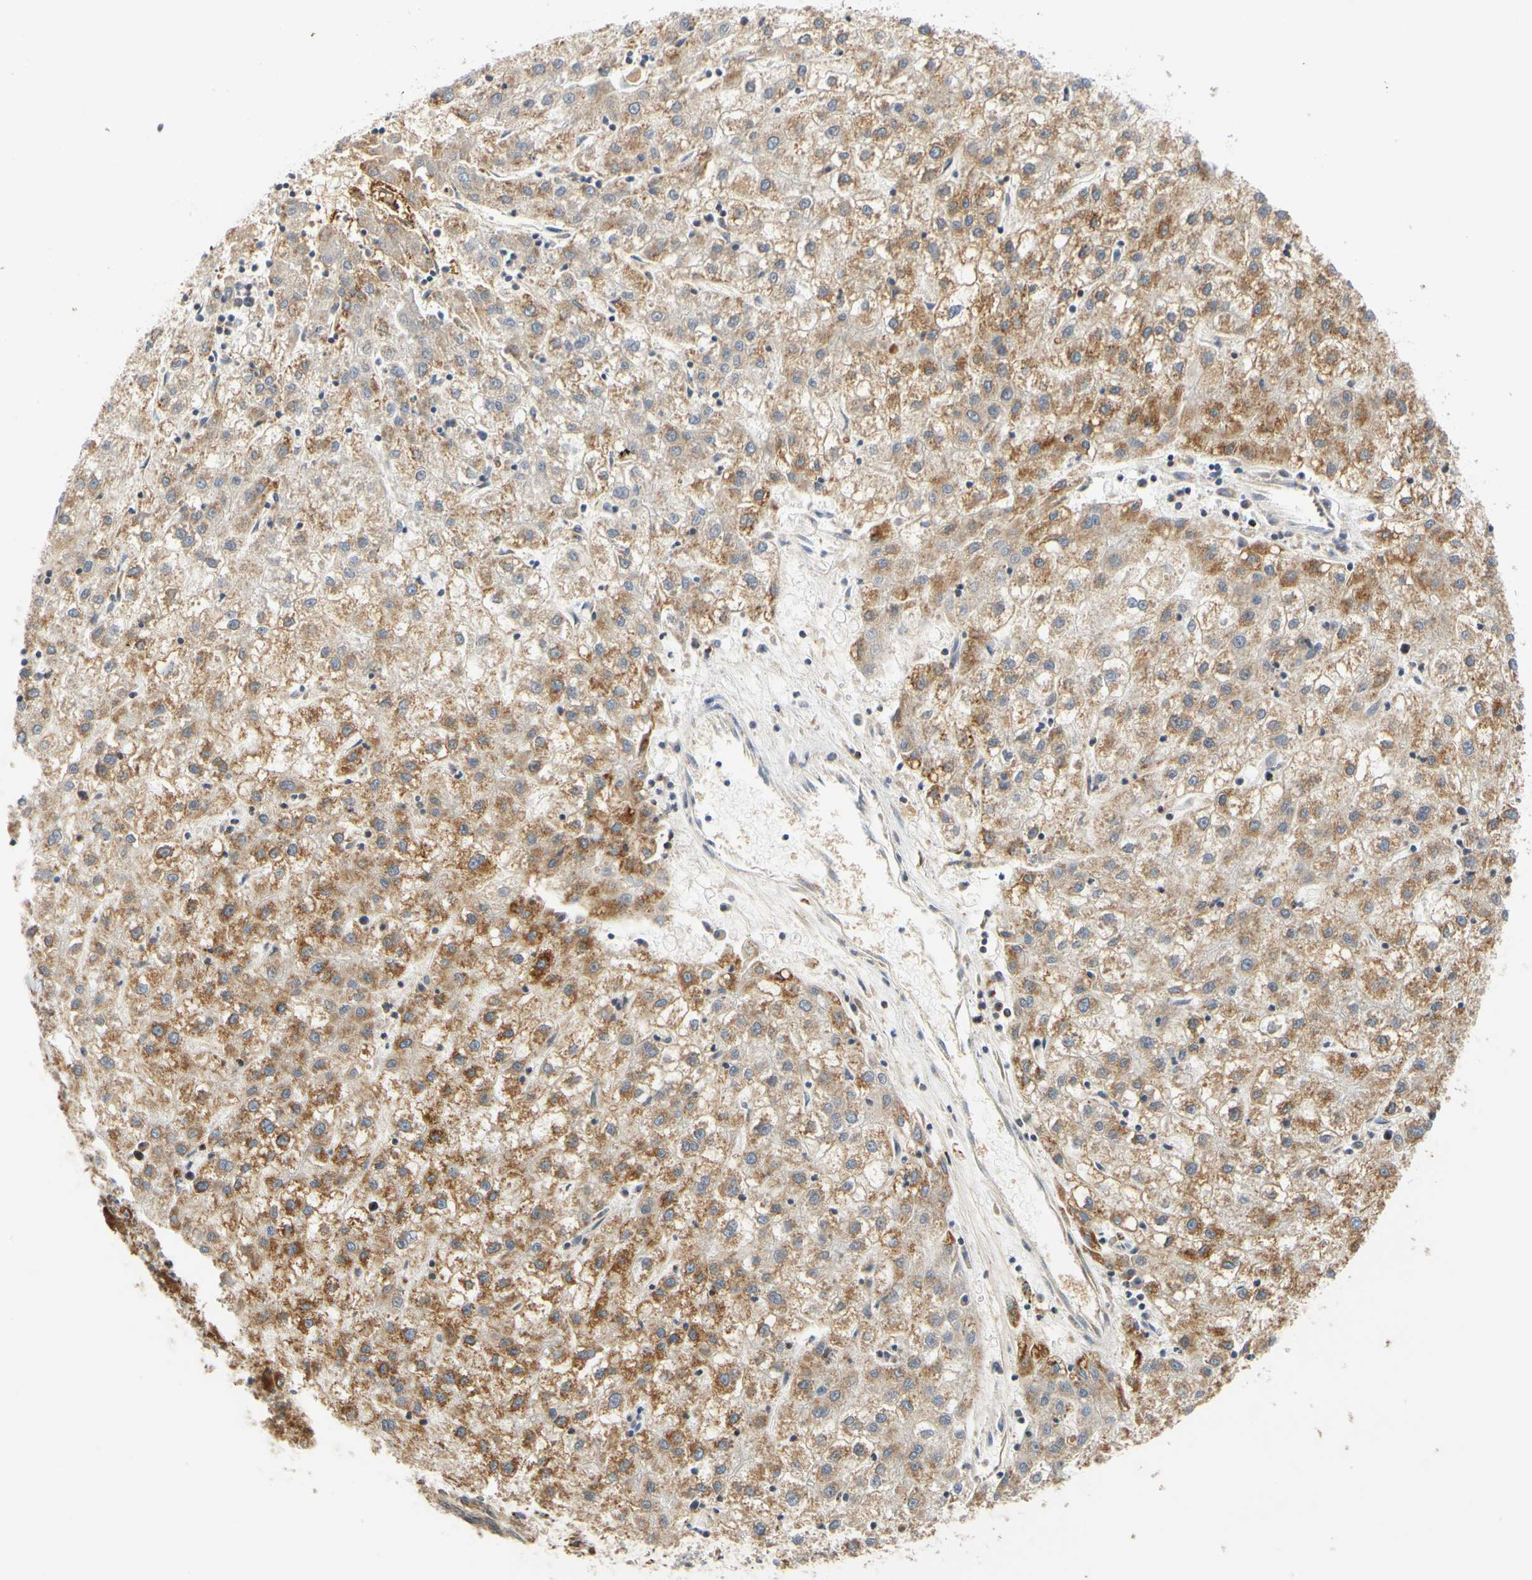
{"staining": {"intensity": "moderate", "quantity": "25%-75%", "location": "cytoplasmic/membranous"}, "tissue": "liver cancer", "cell_type": "Tumor cells", "image_type": "cancer", "snomed": [{"axis": "morphology", "description": "Carcinoma, Hepatocellular, NOS"}, {"axis": "topography", "description": "Liver"}], "caption": "Immunohistochemical staining of human liver cancer (hepatocellular carcinoma) demonstrates moderate cytoplasmic/membranous protein expression in about 25%-75% of tumor cells.", "gene": "SFXN3", "patient": {"sex": "male", "age": 72}}